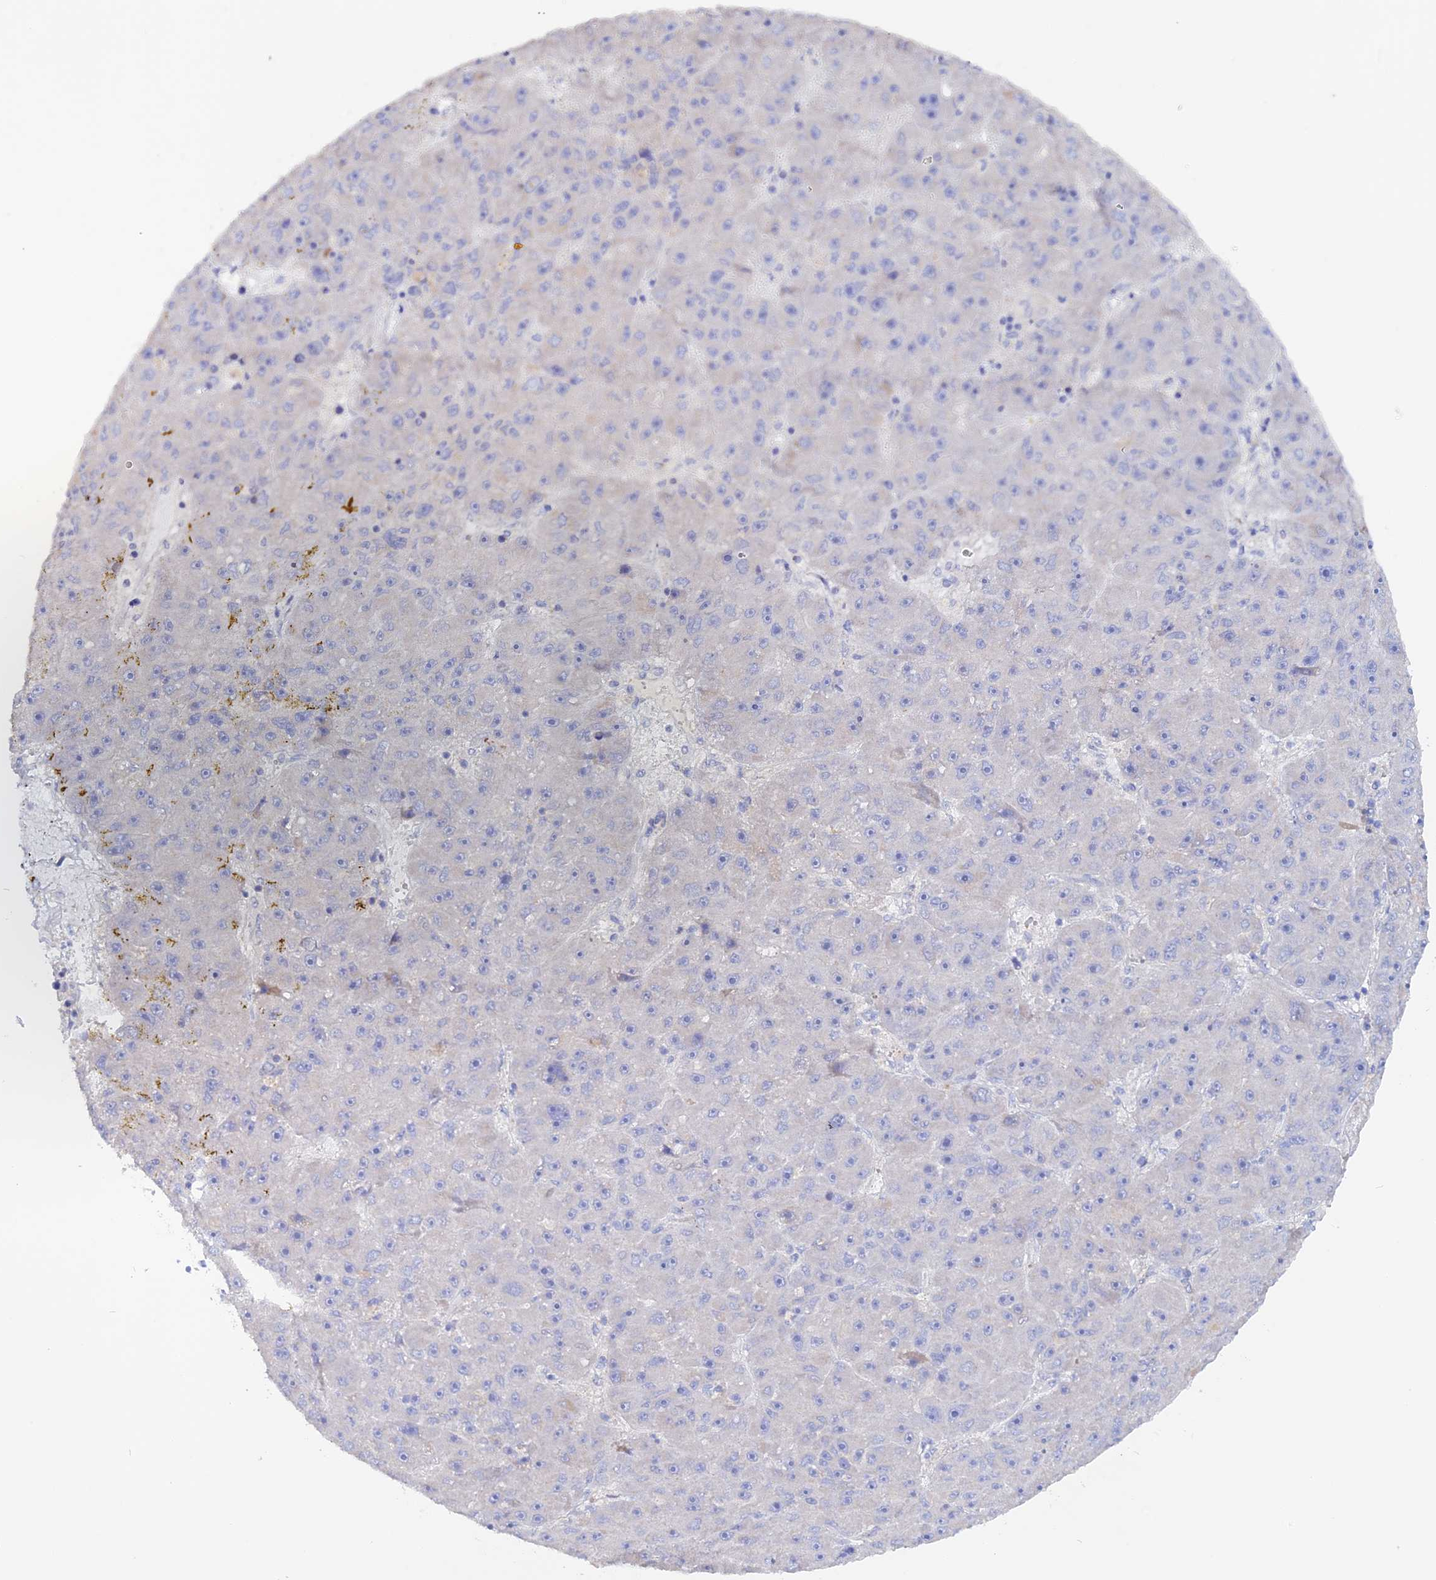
{"staining": {"intensity": "negative", "quantity": "none", "location": "none"}, "tissue": "liver cancer", "cell_type": "Tumor cells", "image_type": "cancer", "snomed": [{"axis": "morphology", "description": "Carcinoma, Hepatocellular, NOS"}, {"axis": "topography", "description": "Liver"}], "caption": "Immunohistochemical staining of liver cancer (hepatocellular carcinoma) shows no significant staining in tumor cells.", "gene": "ADGRA1", "patient": {"sex": "male", "age": 67}}